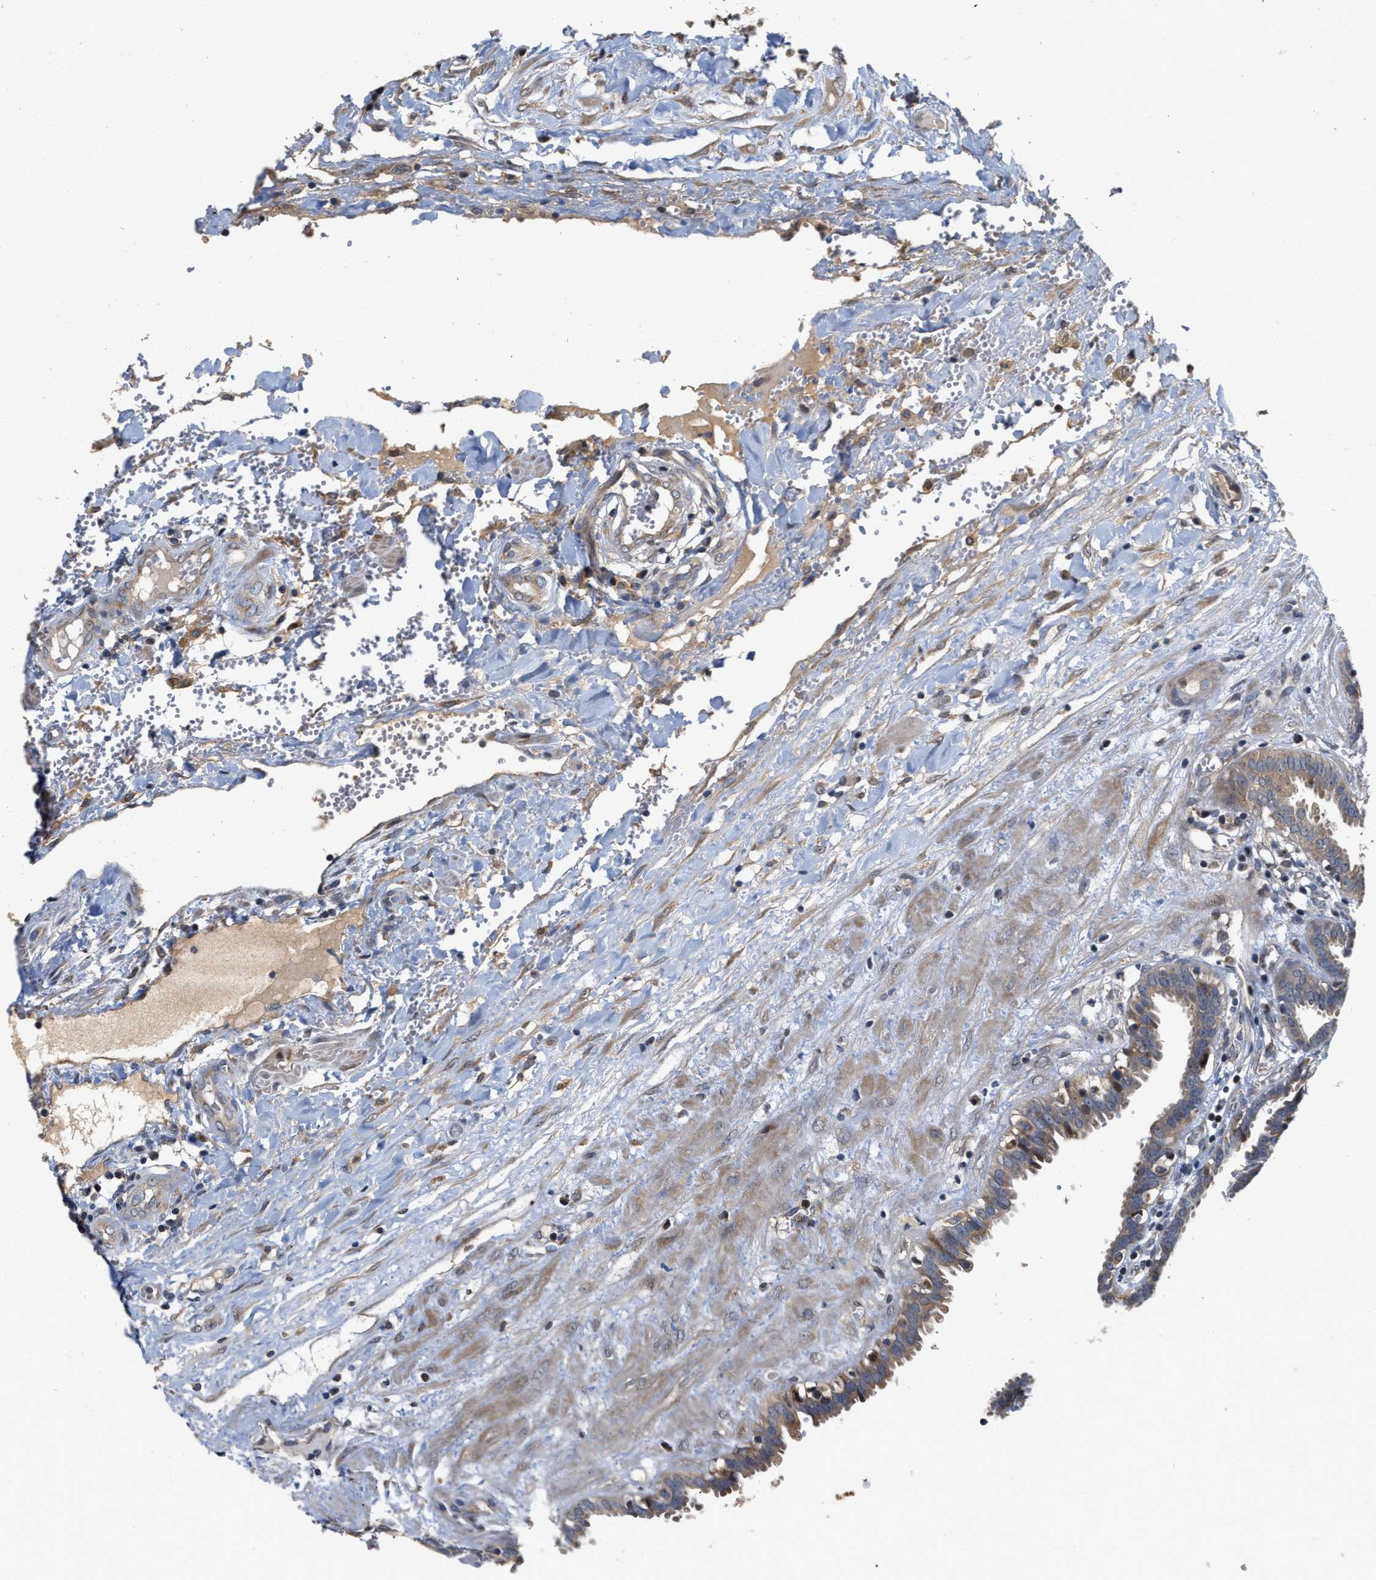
{"staining": {"intensity": "moderate", "quantity": ">75%", "location": "cytoplasmic/membranous"}, "tissue": "fallopian tube", "cell_type": "Glandular cells", "image_type": "normal", "snomed": [{"axis": "morphology", "description": "Normal tissue, NOS"}, {"axis": "topography", "description": "Fallopian tube"}, {"axis": "topography", "description": "Placenta"}], "caption": "Protein staining demonstrates moderate cytoplasmic/membranous staining in about >75% of glandular cells in normal fallopian tube.", "gene": "SCYL2", "patient": {"sex": "female", "age": 32}}